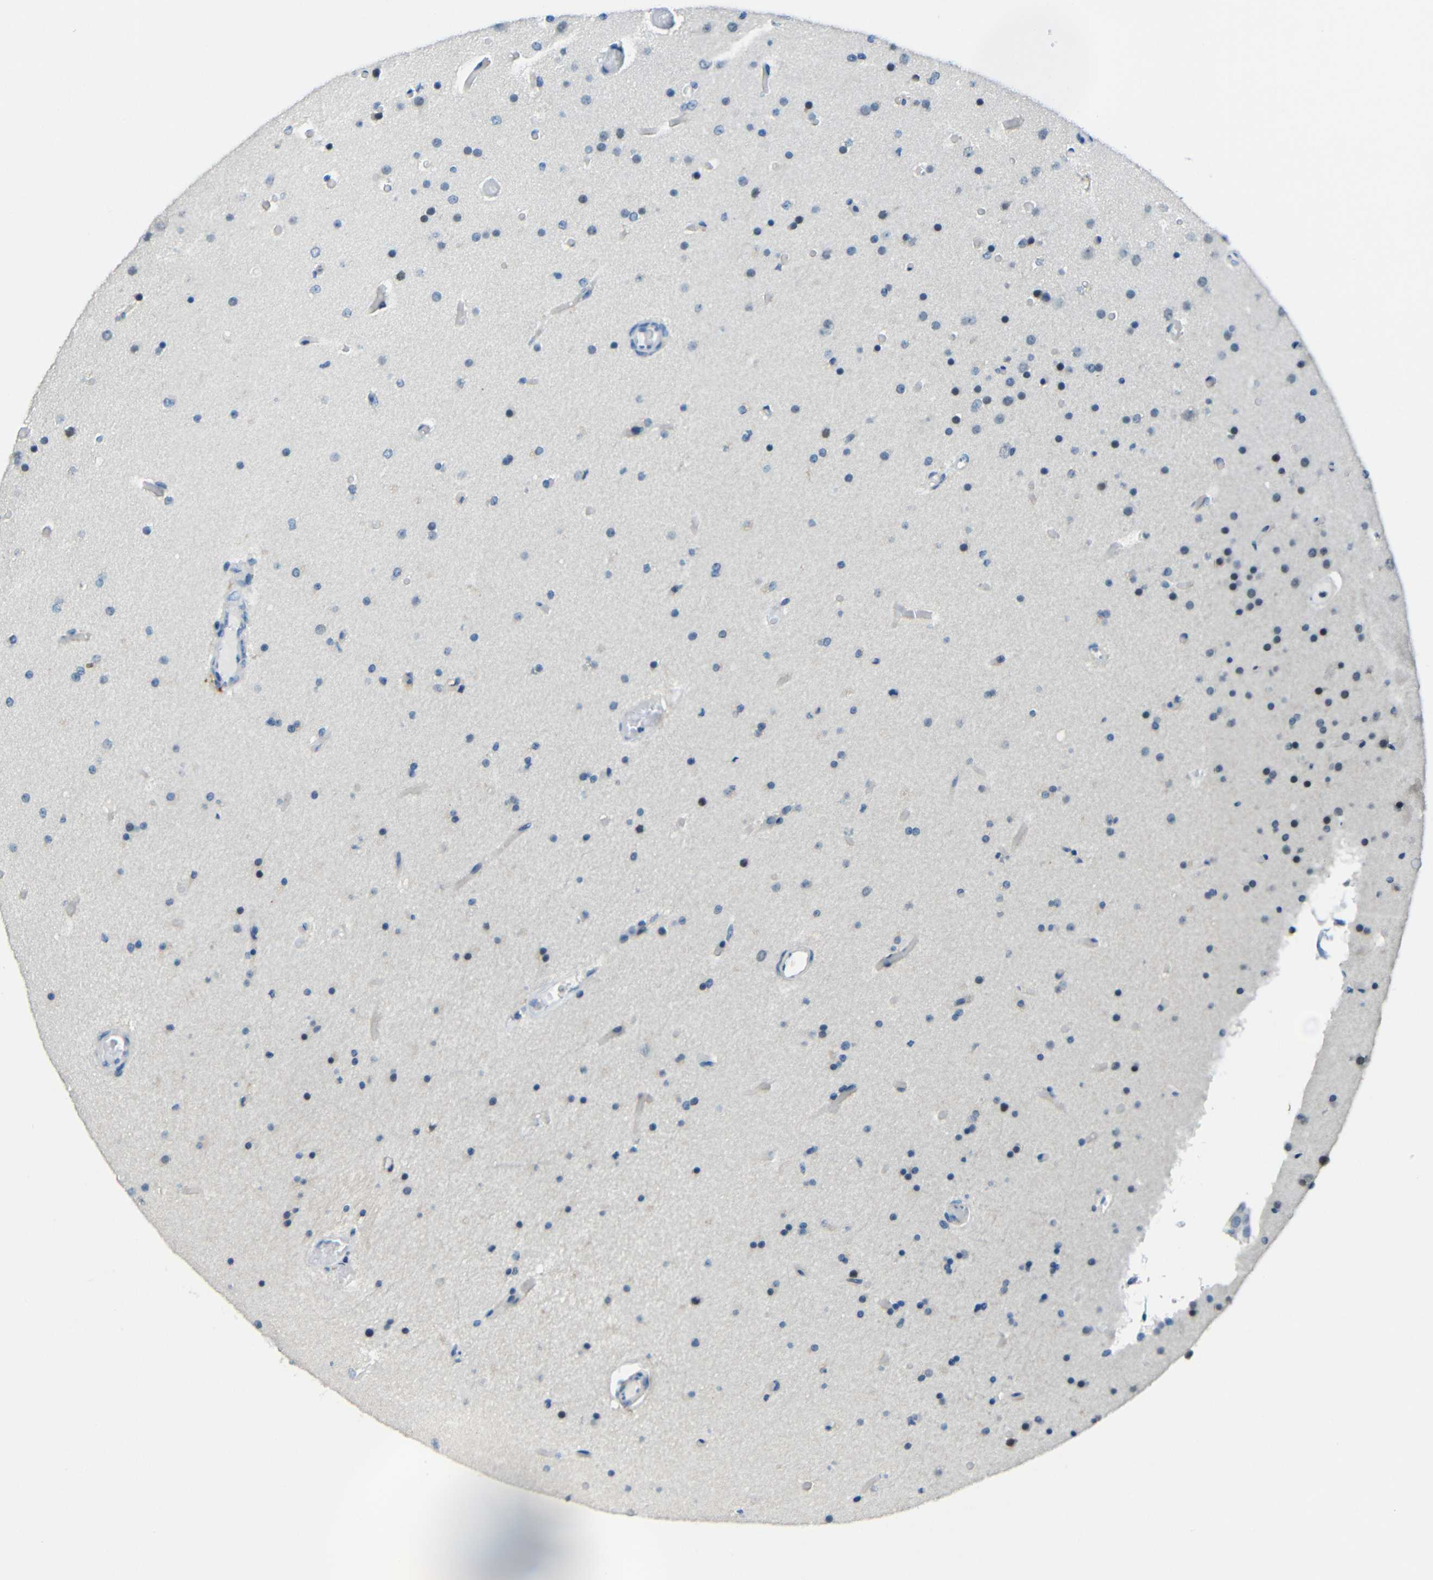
{"staining": {"intensity": "negative", "quantity": "none", "location": "none"}, "tissue": "glioma", "cell_type": "Tumor cells", "image_type": "cancer", "snomed": [{"axis": "morphology", "description": "Glioma, malignant, High grade"}, {"axis": "topography", "description": "Cerebral cortex"}], "caption": "An image of malignant glioma (high-grade) stained for a protein demonstrates no brown staining in tumor cells.", "gene": "ANKRD22", "patient": {"sex": "female", "age": 36}}